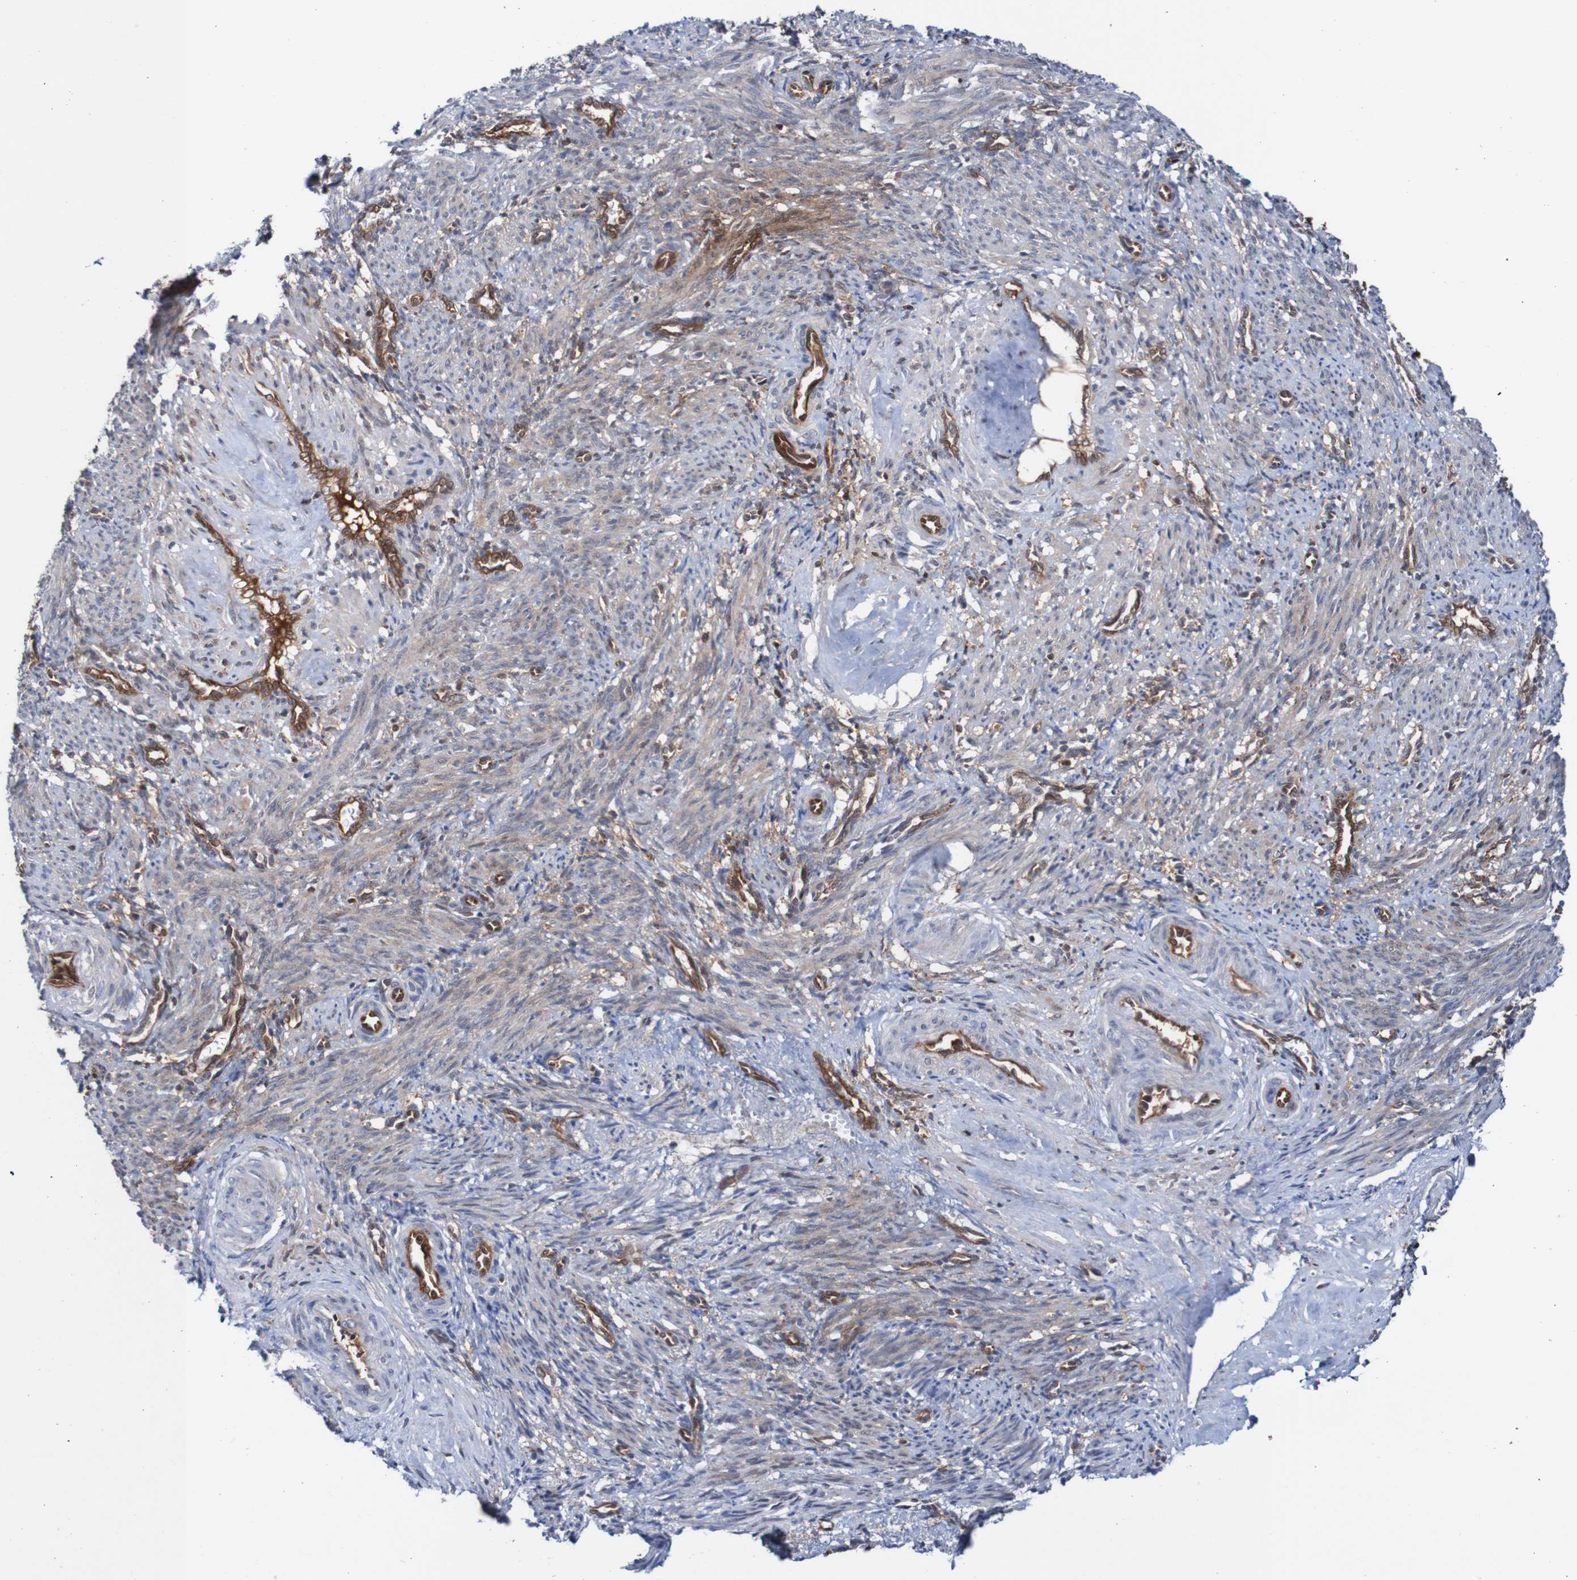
{"staining": {"intensity": "weak", "quantity": "25%-75%", "location": "cytoplasmic/membranous"}, "tissue": "smooth muscle", "cell_type": "Smooth muscle cells", "image_type": "normal", "snomed": [{"axis": "morphology", "description": "Normal tissue, NOS"}, {"axis": "topography", "description": "Endometrium"}], "caption": "Smooth muscle stained for a protein shows weak cytoplasmic/membranous positivity in smooth muscle cells. (DAB = brown stain, brightfield microscopy at high magnification).", "gene": "RIGI", "patient": {"sex": "female", "age": 33}}